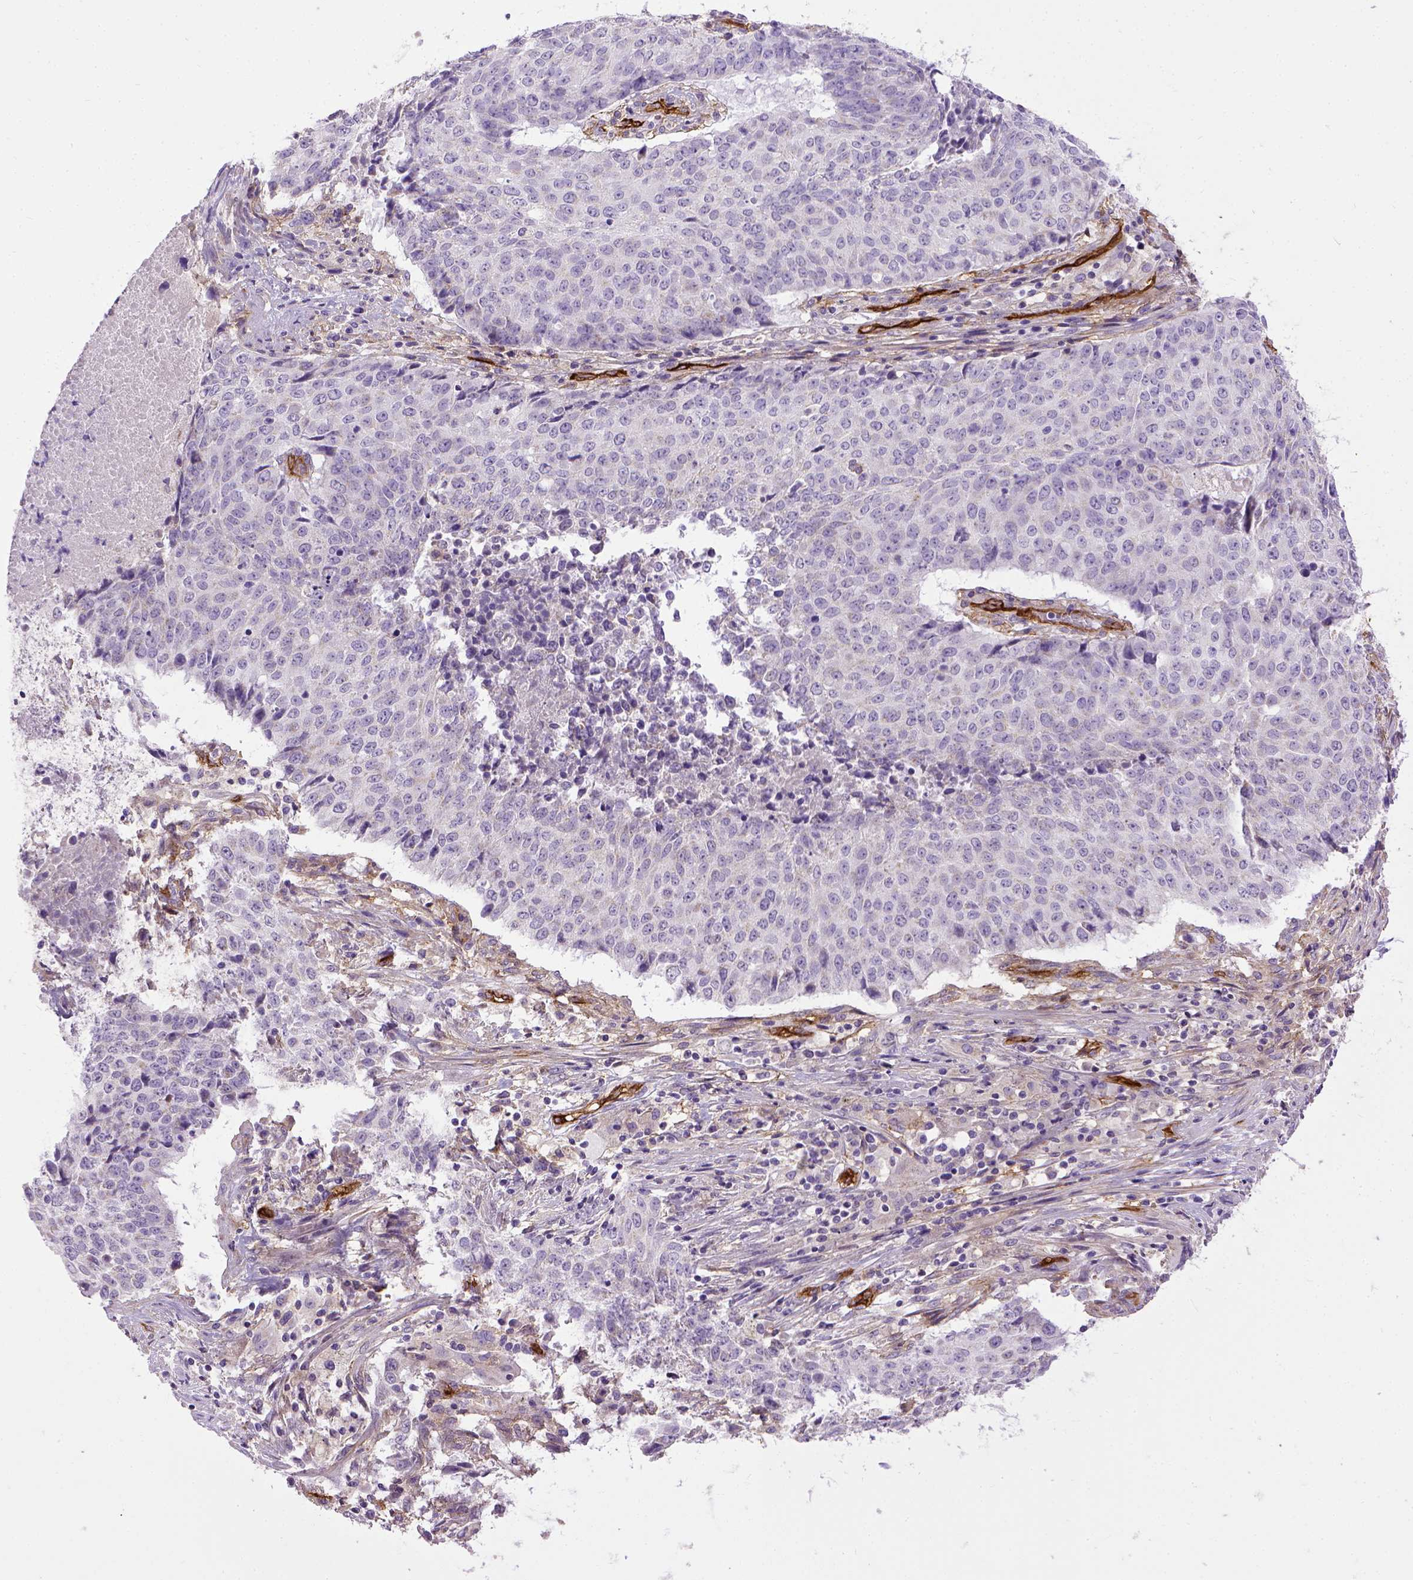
{"staining": {"intensity": "negative", "quantity": "none", "location": "none"}, "tissue": "lung cancer", "cell_type": "Tumor cells", "image_type": "cancer", "snomed": [{"axis": "morphology", "description": "Normal tissue, NOS"}, {"axis": "morphology", "description": "Squamous cell carcinoma, NOS"}, {"axis": "topography", "description": "Bronchus"}, {"axis": "topography", "description": "Lung"}], "caption": "A high-resolution photomicrograph shows immunohistochemistry (IHC) staining of lung cancer (squamous cell carcinoma), which shows no significant staining in tumor cells.", "gene": "ENG", "patient": {"sex": "male", "age": 64}}